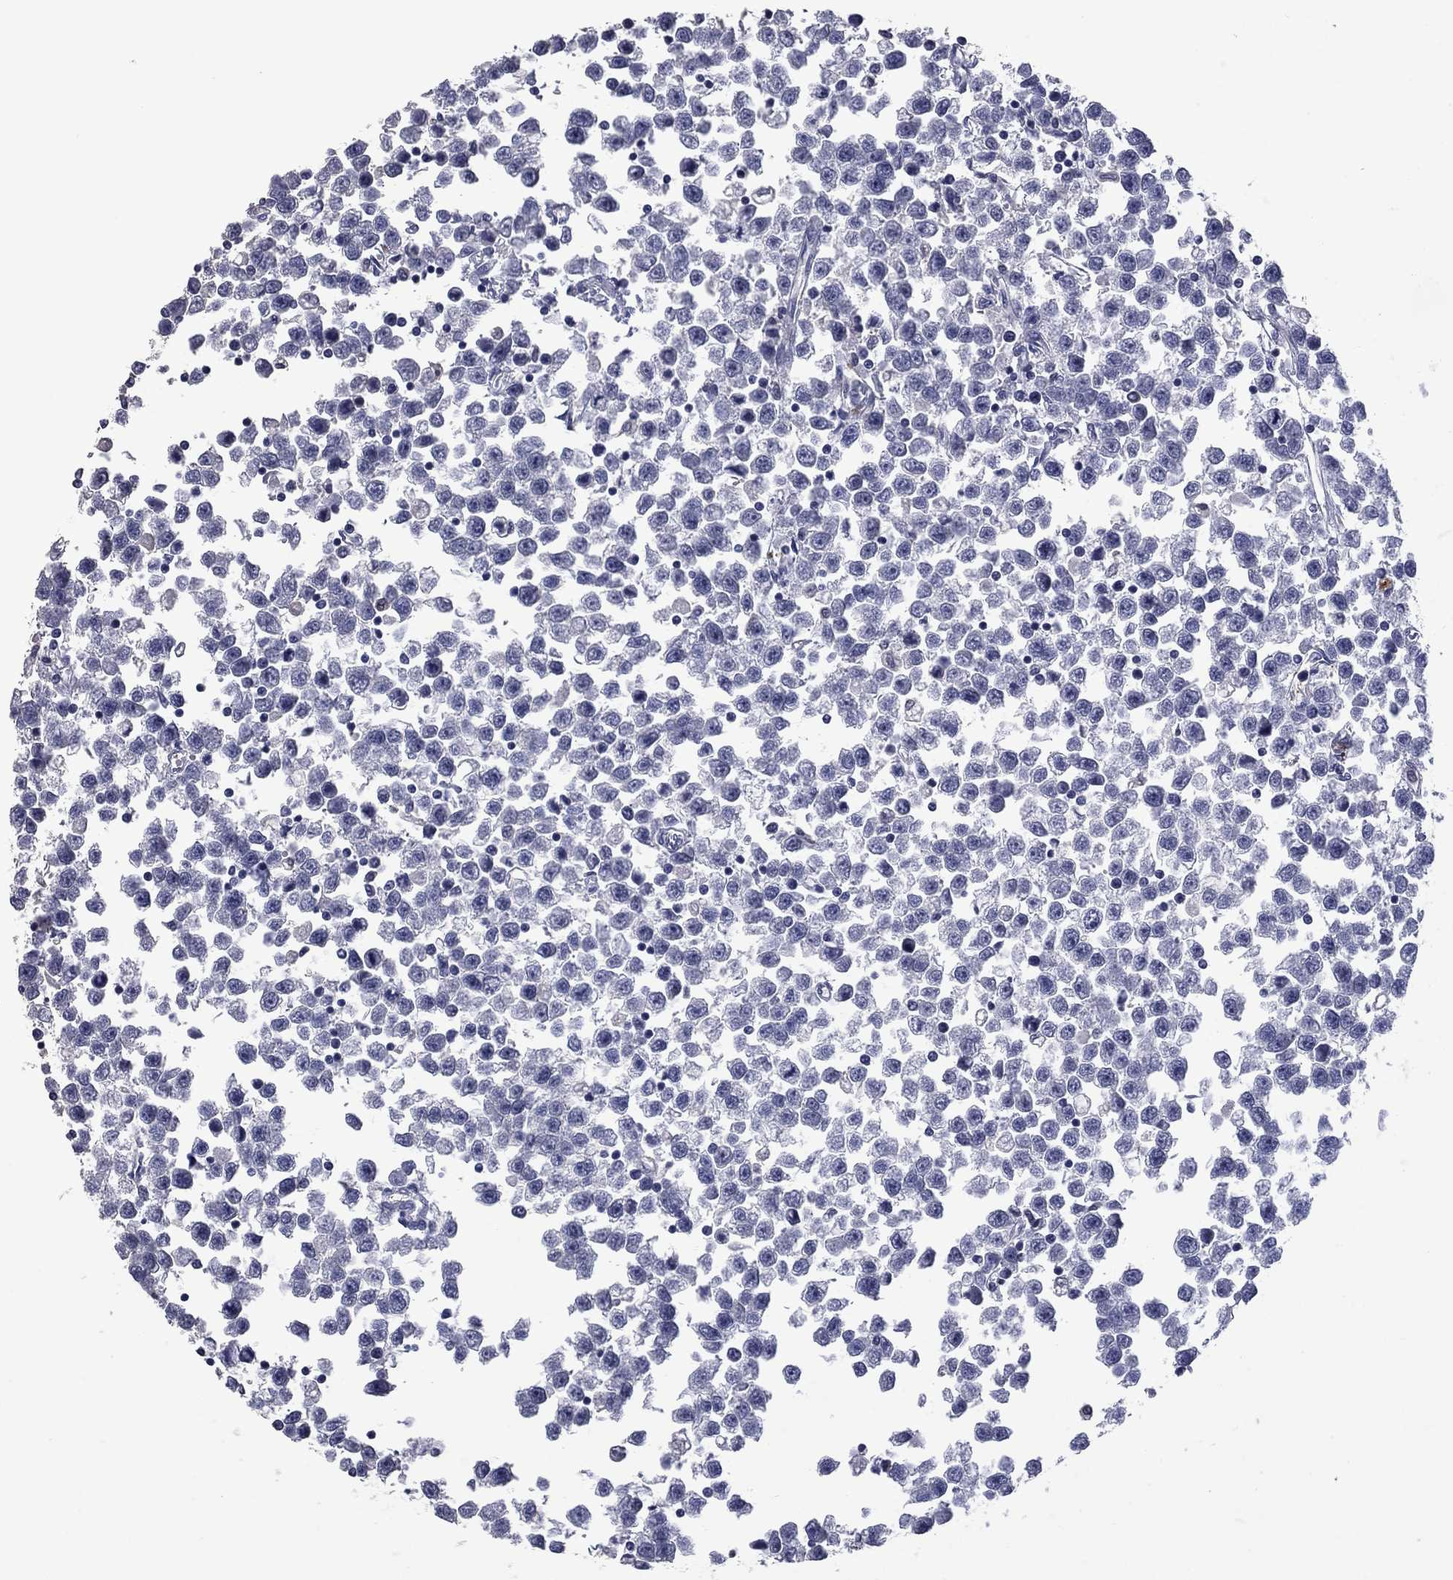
{"staining": {"intensity": "negative", "quantity": "none", "location": "none"}, "tissue": "testis cancer", "cell_type": "Tumor cells", "image_type": "cancer", "snomed": [{"axis": "morphology", "description": "Seminoma, NOS"}, {"axis": "topography", "description": "Testis"}], "caption": "The histopathology image exhibits no significant positivity in tumor cells of testis cancer (seminoma).", "gene": "PLEK", "patient": {"sex": "male", "age": 34}}